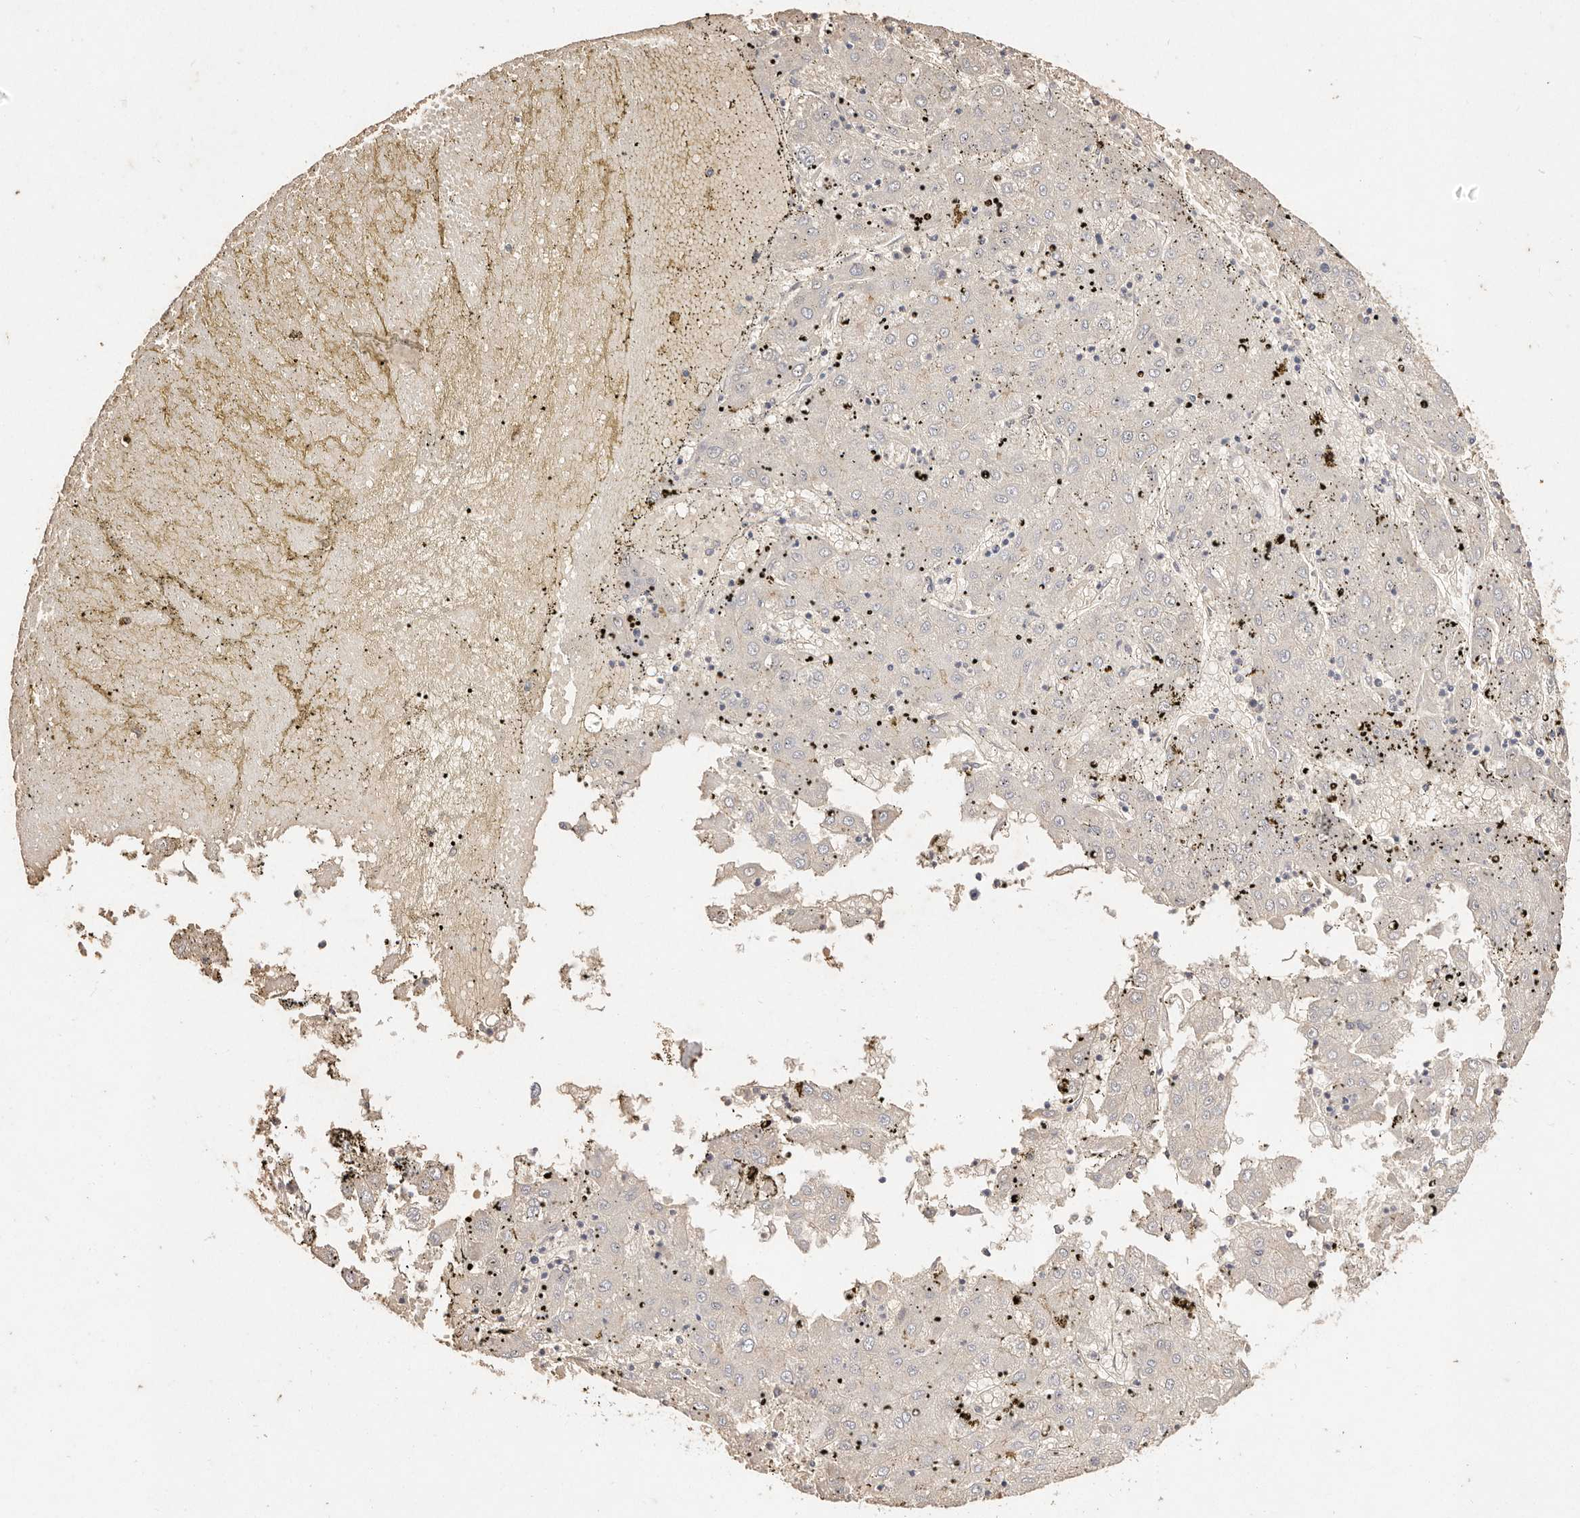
{"staining": {"intensity": "negative", "quantity": "none", "location": "none"}, "tissue": "liver cancer", "cell_type": "Tumor cells", "image_type": "cancer", "snomed": [{"axis": "morphology", "description": "Carcinoma, Hepatocellular, NOS"}, {"axis": "topography", "description": "Liver"}], "caption": "High magnification brightfield microscopy of liver hepatocellular carcinoma stained with DAB (3,3'-diaminobenzidine) (brown) and counterstained with hematoxylin (blue): tumor cells show no significant positivity.", "gene": "CXADR", "patient": {"sex": "male", "age": 72}}